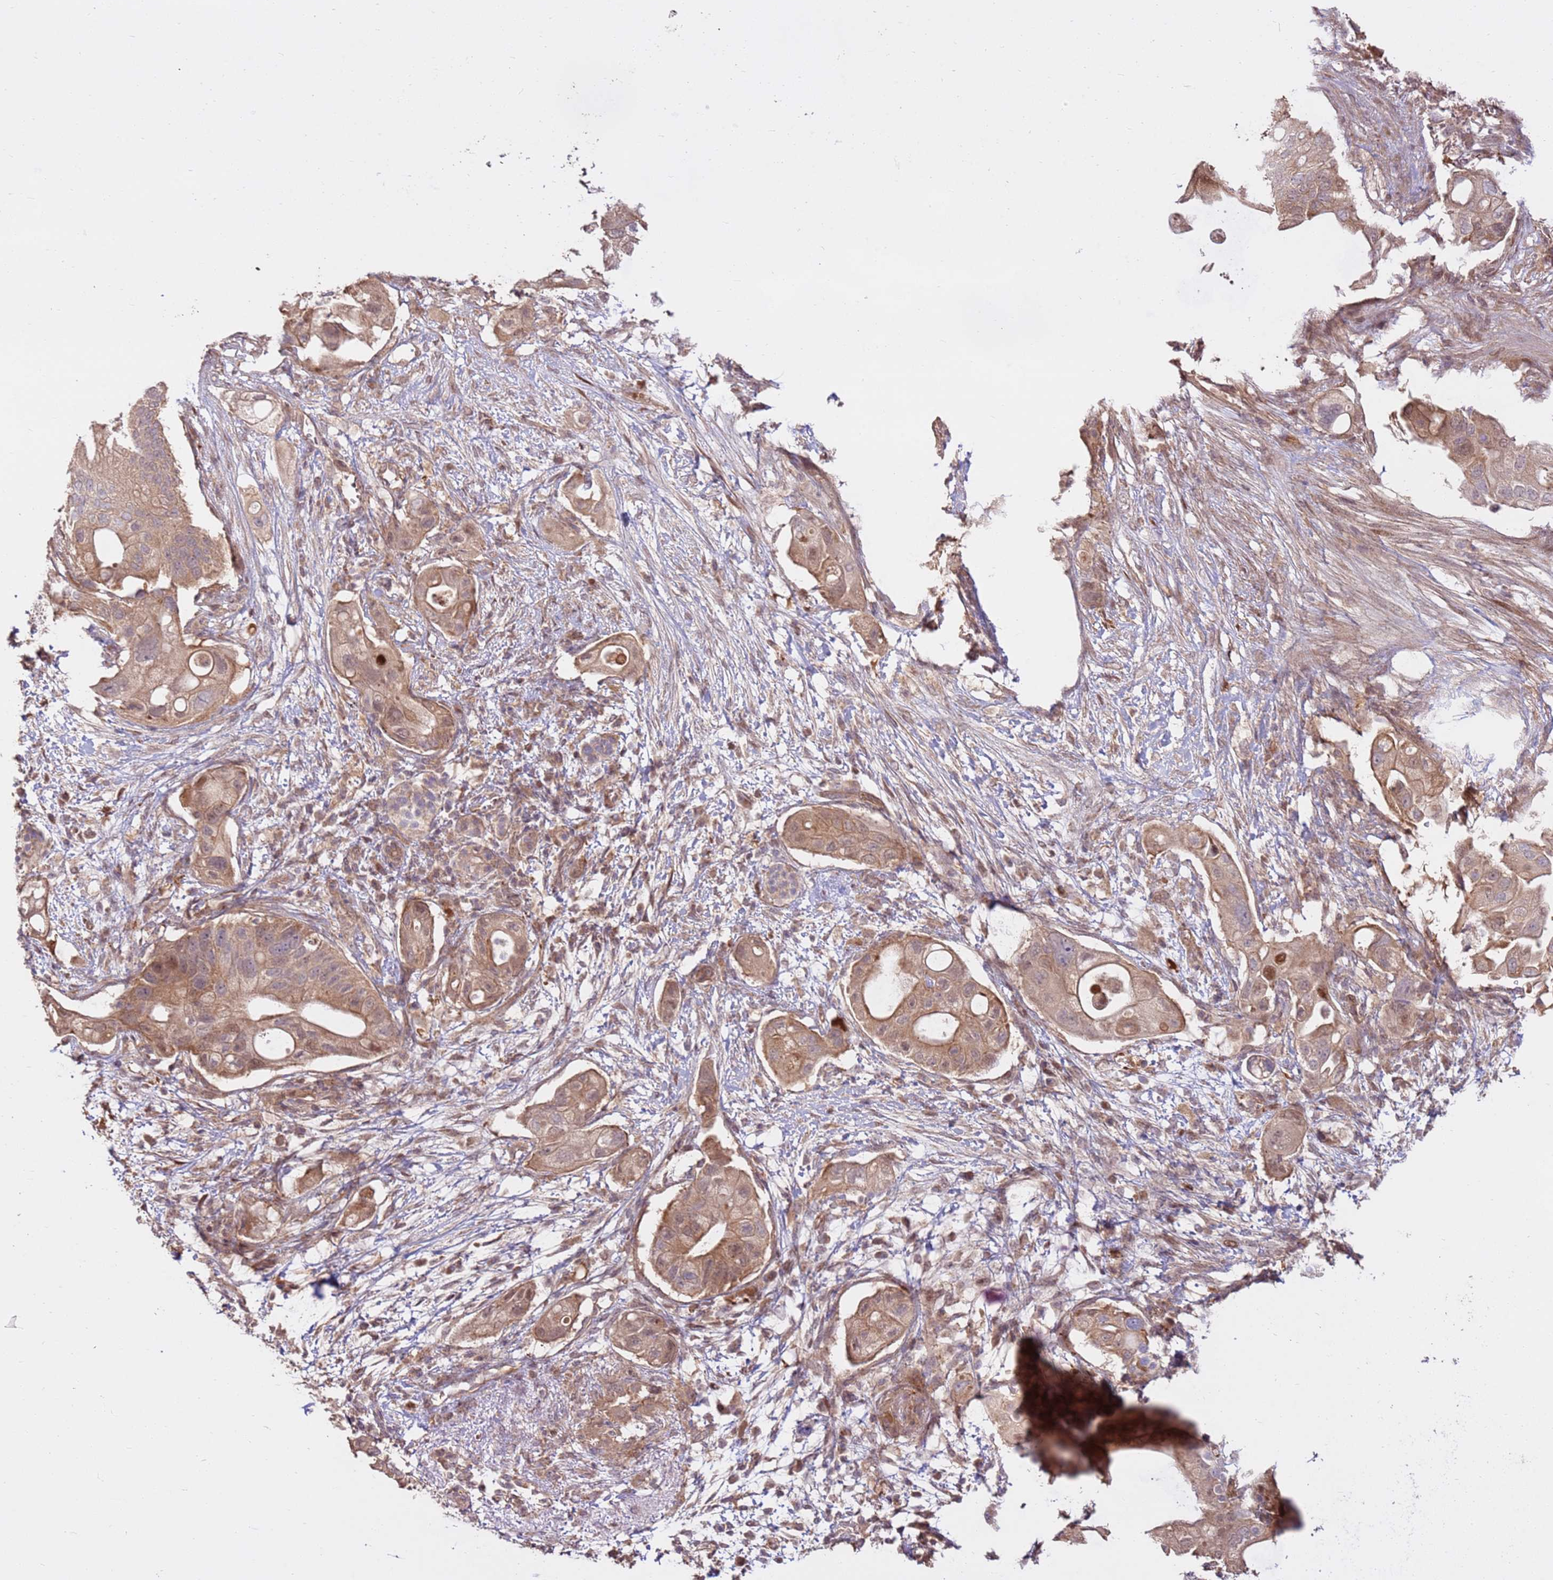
{"staining": {"intensity": "moderate", "quantity": ">75%", "location": "cytoplasmic/membranous,nuclear"}, "tissue": "pancreatic cancer", "cell_type": "Tumor cells", "image_type": "cancer", "snomed": [{"axis": "morphology", "description": "Adenocarcinoma, NOS"}, {"axis": "topography", "description": "Pancreas"}], "caption": "Immunohistochemistry (DAB) staining of human adenocarcinoma (pancreatic) exhibits moderate cytoplasmic/membranous and nuclear protein positivity in about >75% of tumor cells.", "gene": "CCDC112", "patient": {"sex": "female", "age": 72}}